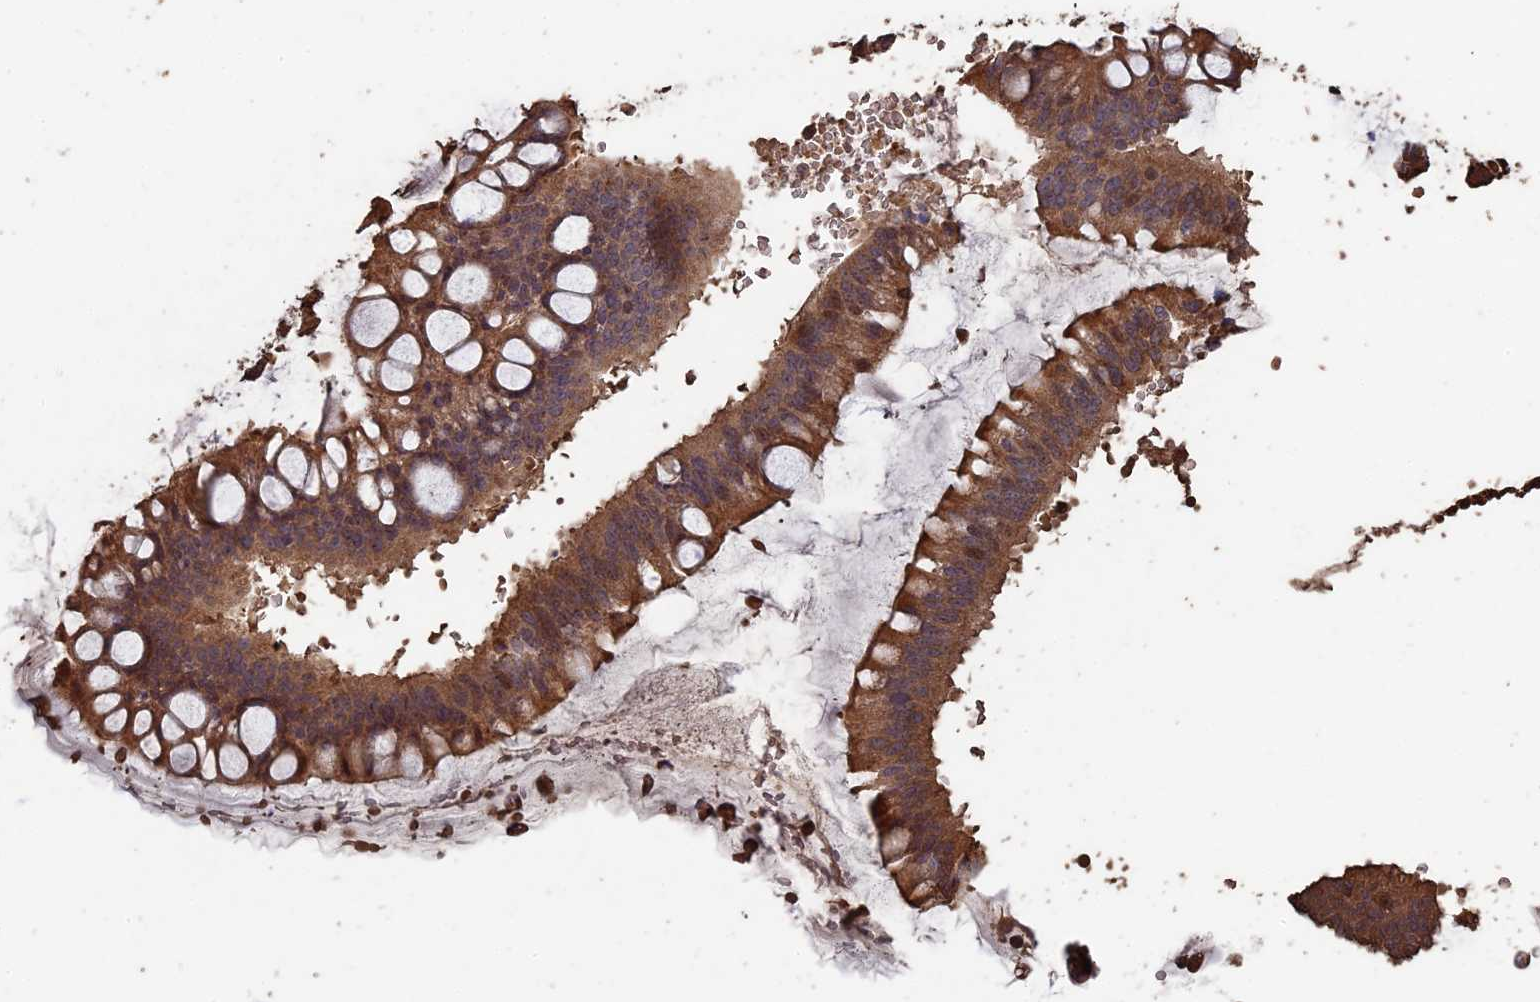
{"staining": {"intensity": "moderate", "quantity": ">75%", "location": "cytoplasmic/membranous"}, "tissue": "ovarian cancer", "cell_type": "Tumor cells", "image_type": "cancer", "snomed": [{"axis": "morphology", "description": "Cystadenocarcinoma, mucinous, NOS"}, {"axis": "topography", "description": "Ovary"}], "caption": "DAB immunohistochemical staining of ovarian cancer exhibits moderate cytoplasmic/membranous protein positivity in about >75% of tumor cells.", "gene": "HUNK", "patient": {"sex": "female", "age": 73}}